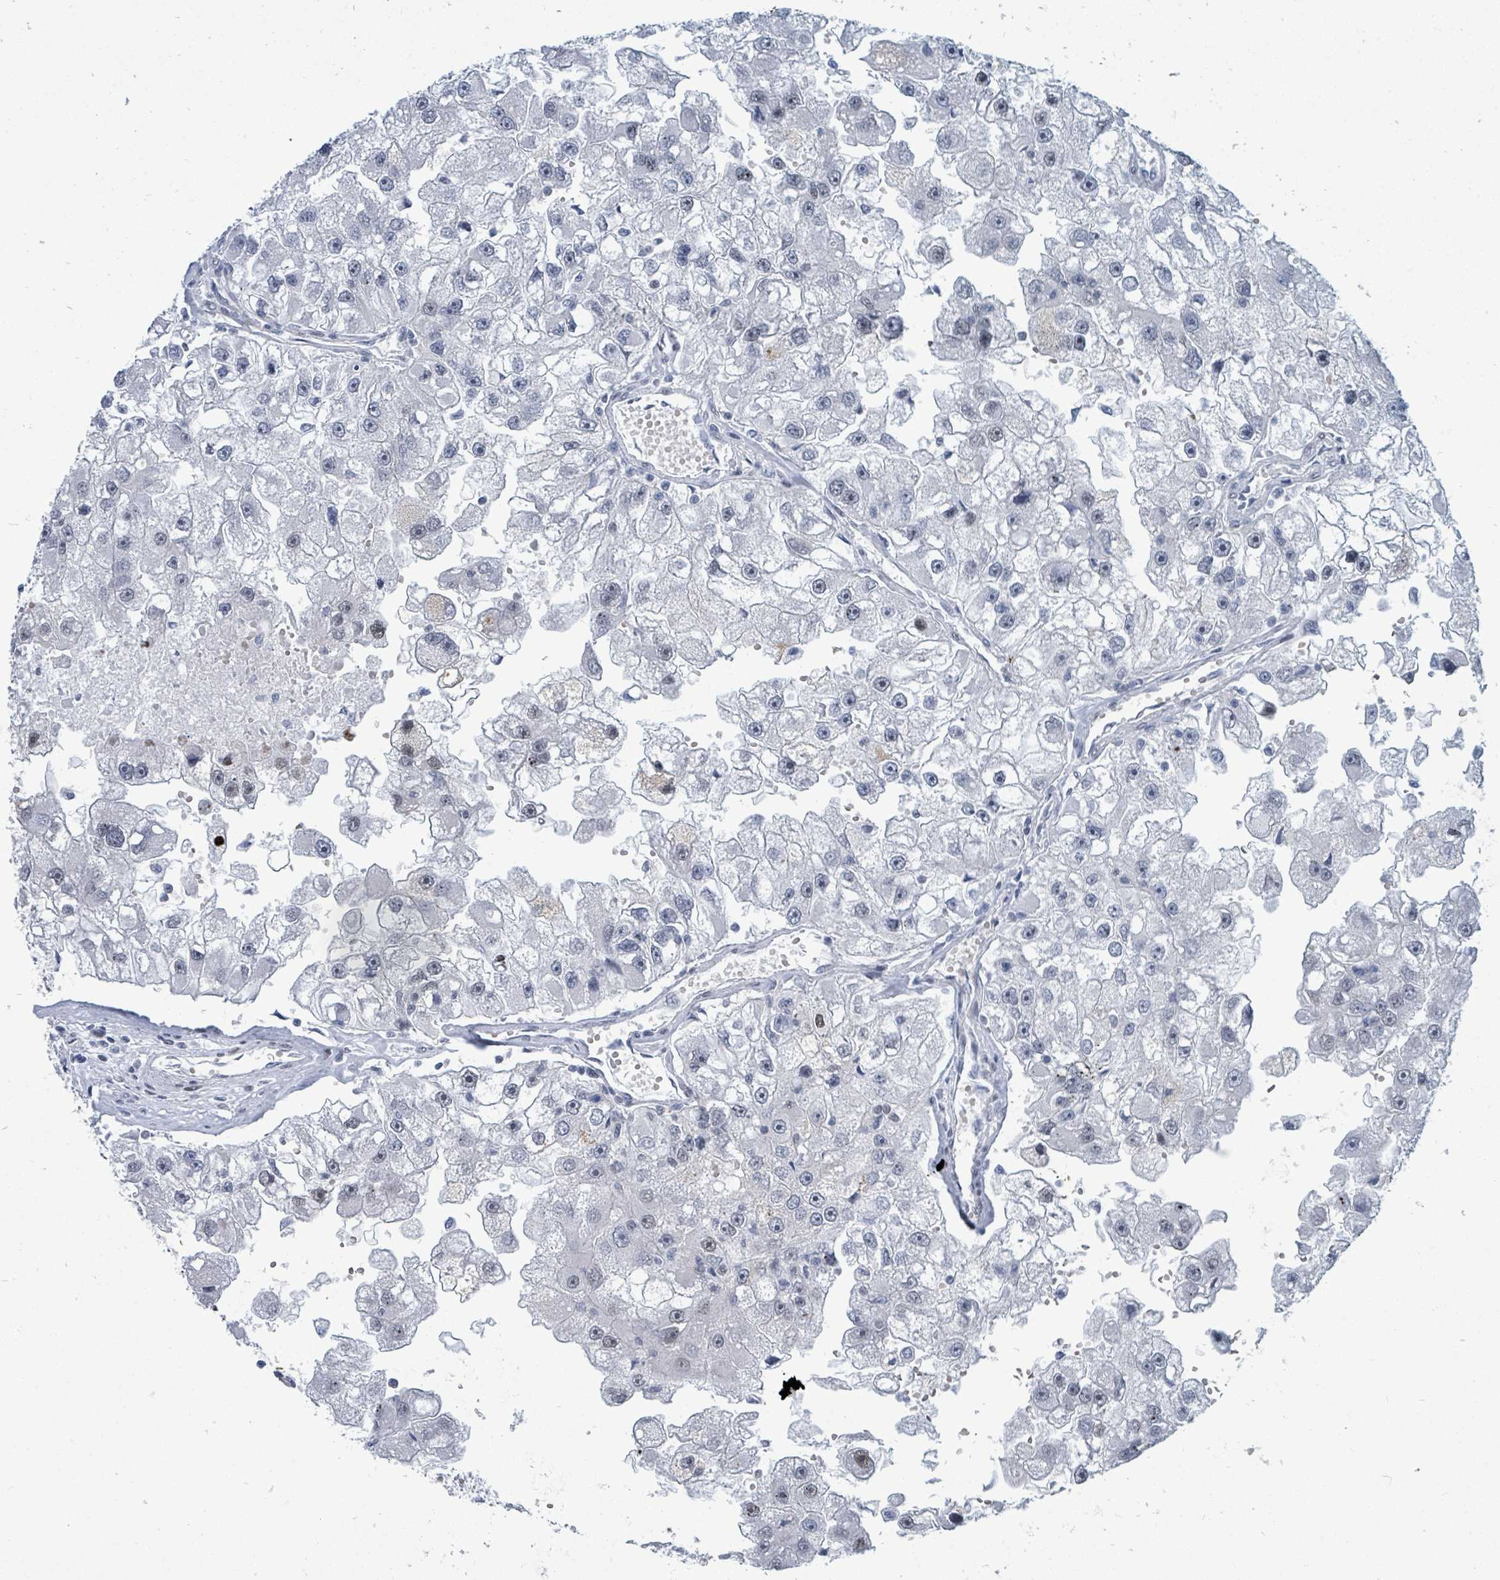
{"staining": {"intensity": "strong", "quantity": "<25%", "location": "nuclear"}, "tissue": "renal cancer", "cell_type": "Tumor cells", "image_type": "cancer", "snomed": [{"axis": "morphology", "description": "Adenocarcinoma, NOS"}, {"axis": "topography", "description": "Kidney"}], "caption": "Renal adenocarcinoma was stained to show a protein in brown. There is medium levels of strong nuclear expression in approximately <25% of tumor cells. The staining is performed using DAB (3,3'-diaminobenzidine) brown chromogen to label protein expression. The nuclei are counter-stained blue using hematoxylin.", "gene": "SUMO4", "patient": {"sex": "male", "age": 63}}